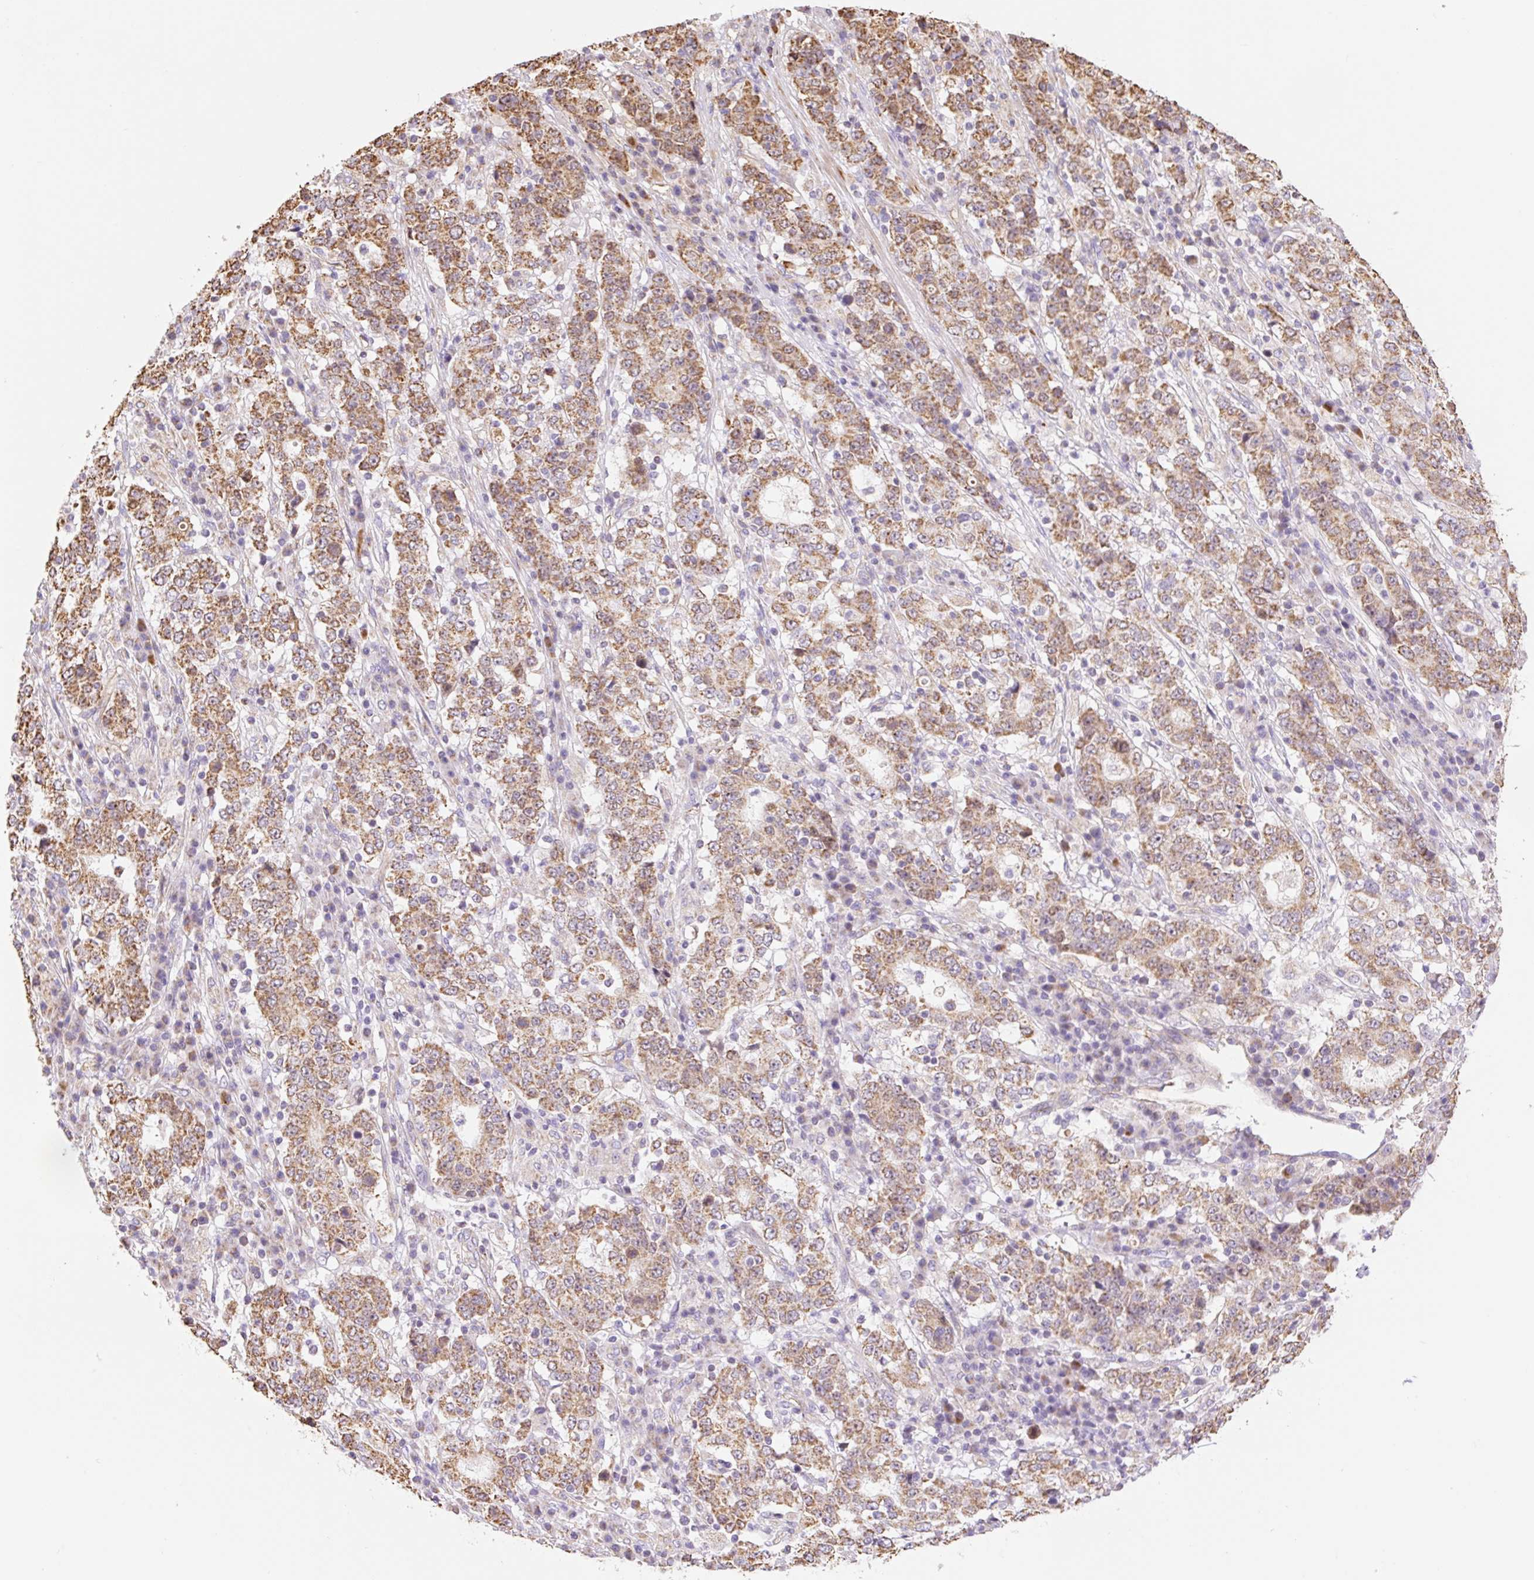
{"staining": {"intensity": "moderate", "quantity": ">75%", "location": "cytoplasmic/membranous"}, "tissue": "stomach cancer", "cell_type": "Tumor cells", "image_type": "cancer", "snomed": [{"axis": "morphology", "description": "Adenocarcinoma, NOS"}, {"axis": "topography", "description": "Stomach"}], "caption": "Immunohistochemical staining of human stomach adenocarcinoma reveals medium levels of moderate cytoplasmic/membranous protein staining in about >75% of tumor cells. (DAB (3,3'-diaminobenzidine) = brown stain, brightfield microscopy at high magnification).", "gene": "ESAM", "patient": {"sex": "male", "age": 59}}